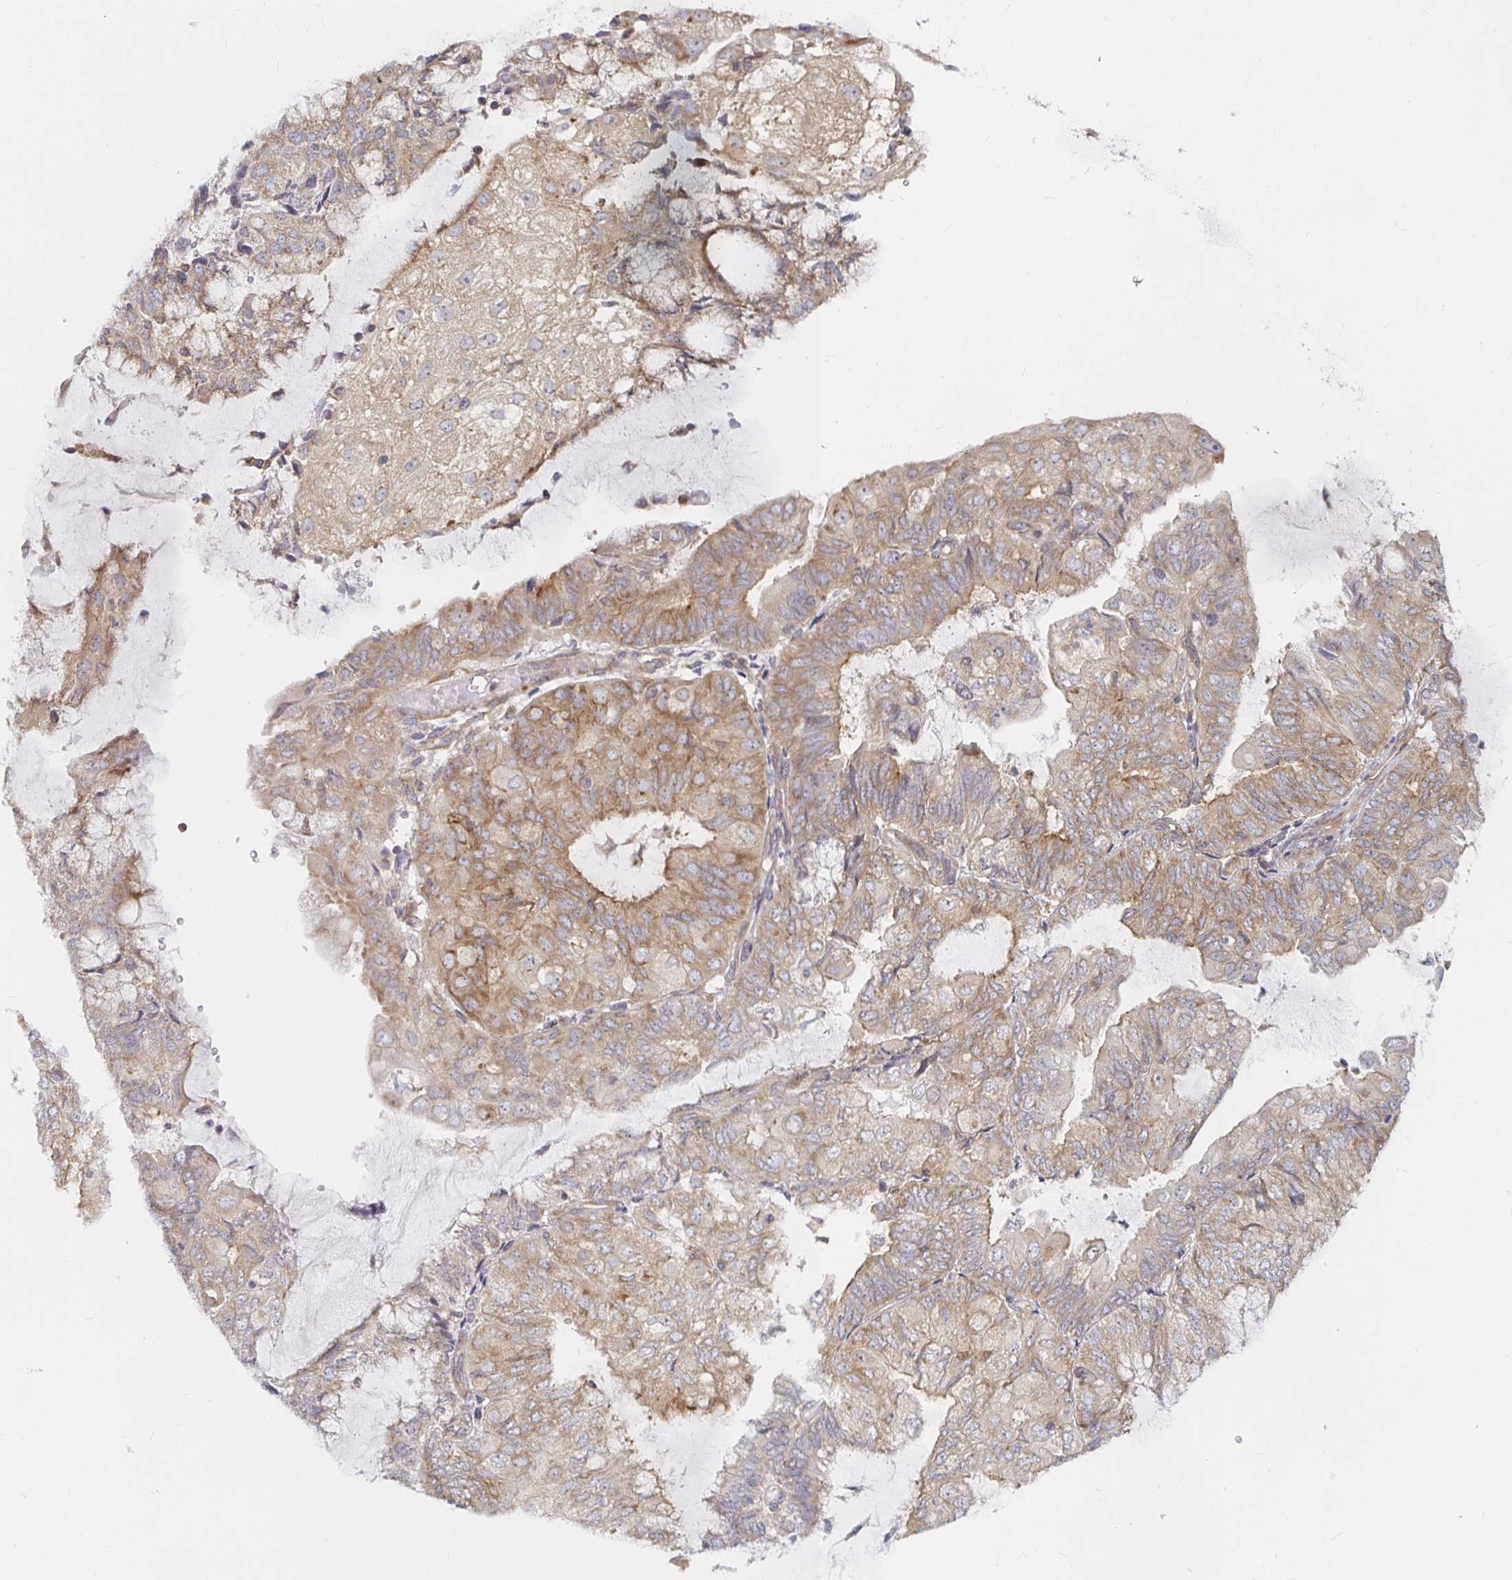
{"staining": {"intensity": "weak", "quantity": ">75%", "location": "cytoplasmic/membranous"}, "tissue": "endometrial cancer", "cell_type": "Tumor cells", "image_type": "cancer", "snomed": [{"axis": "morphology", "description": "Adenocarcinoma, NOS"}, {"axis": "topography", "description": "Endometrium"}], "caption": "Human endometrial adenocarcinoma stained for a protein (brown) demonstrates weak cytoplasmic/membranous positive expression in approximately >75% of tumor cells.", "gene": "PDAP1", "patient": {"sex": "female", "age": 81}}